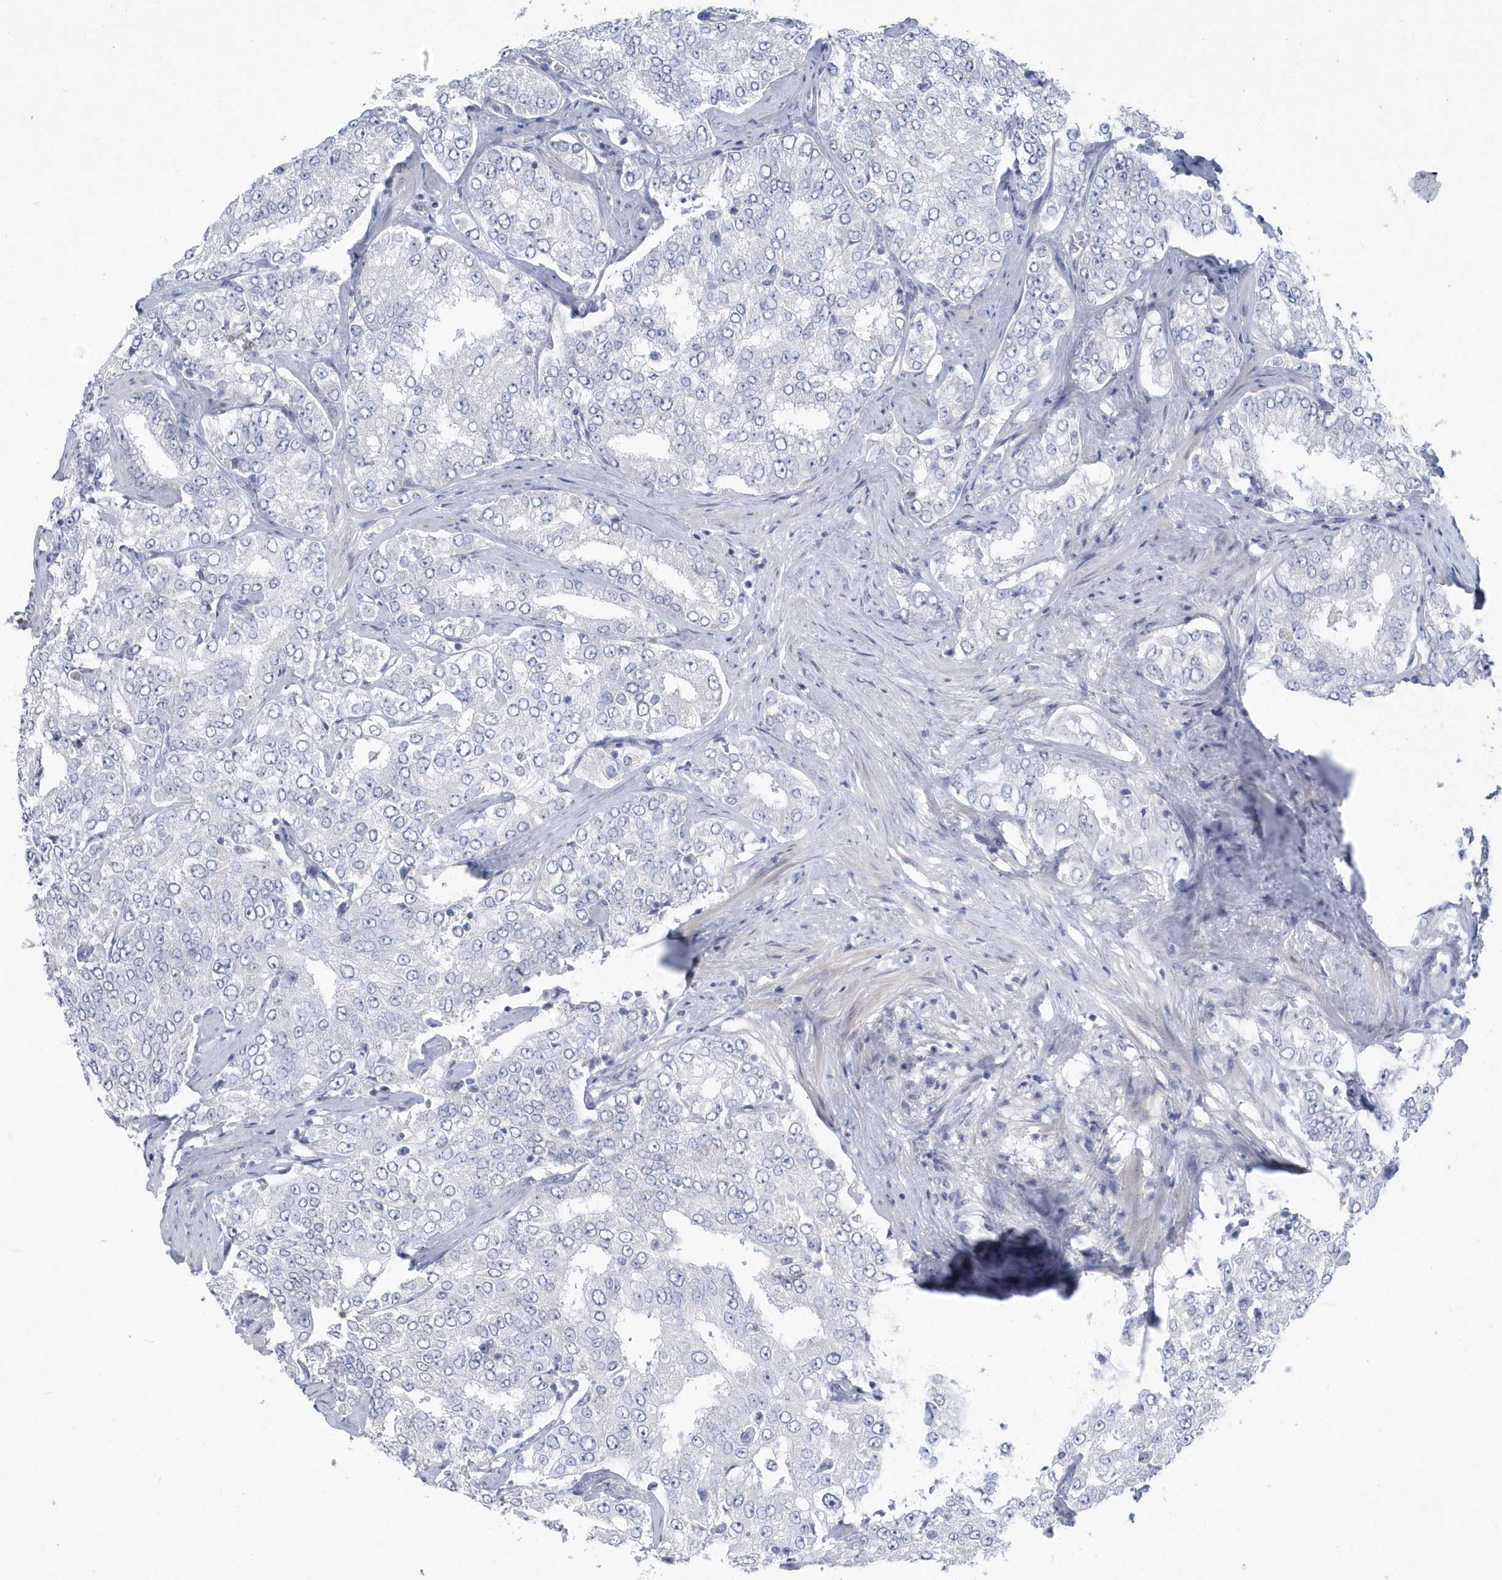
{"staining": {"intensity": "negative", "quantity": "none", "location": "none"}, "tissue": "prostate cancer", "cell_type": "Tumor cells", "image_type": "cancer", "snomed": [{"axis": "morphology", "description": "Adenocarcinoma, High grade"}, {"axis": "topography", "description": "Prostate"}], "caption": "This is a histopathology image of immunohistochemistry (IHC) staining of high-grade adenocarcinoma (prostate), which shows no positivity in tumor cells. (Immunohistochemistry (ihc), brightfield microscopy, high magnification).", "gene": "SPATA18", "patient": {"sex": "male", "age": 58}}